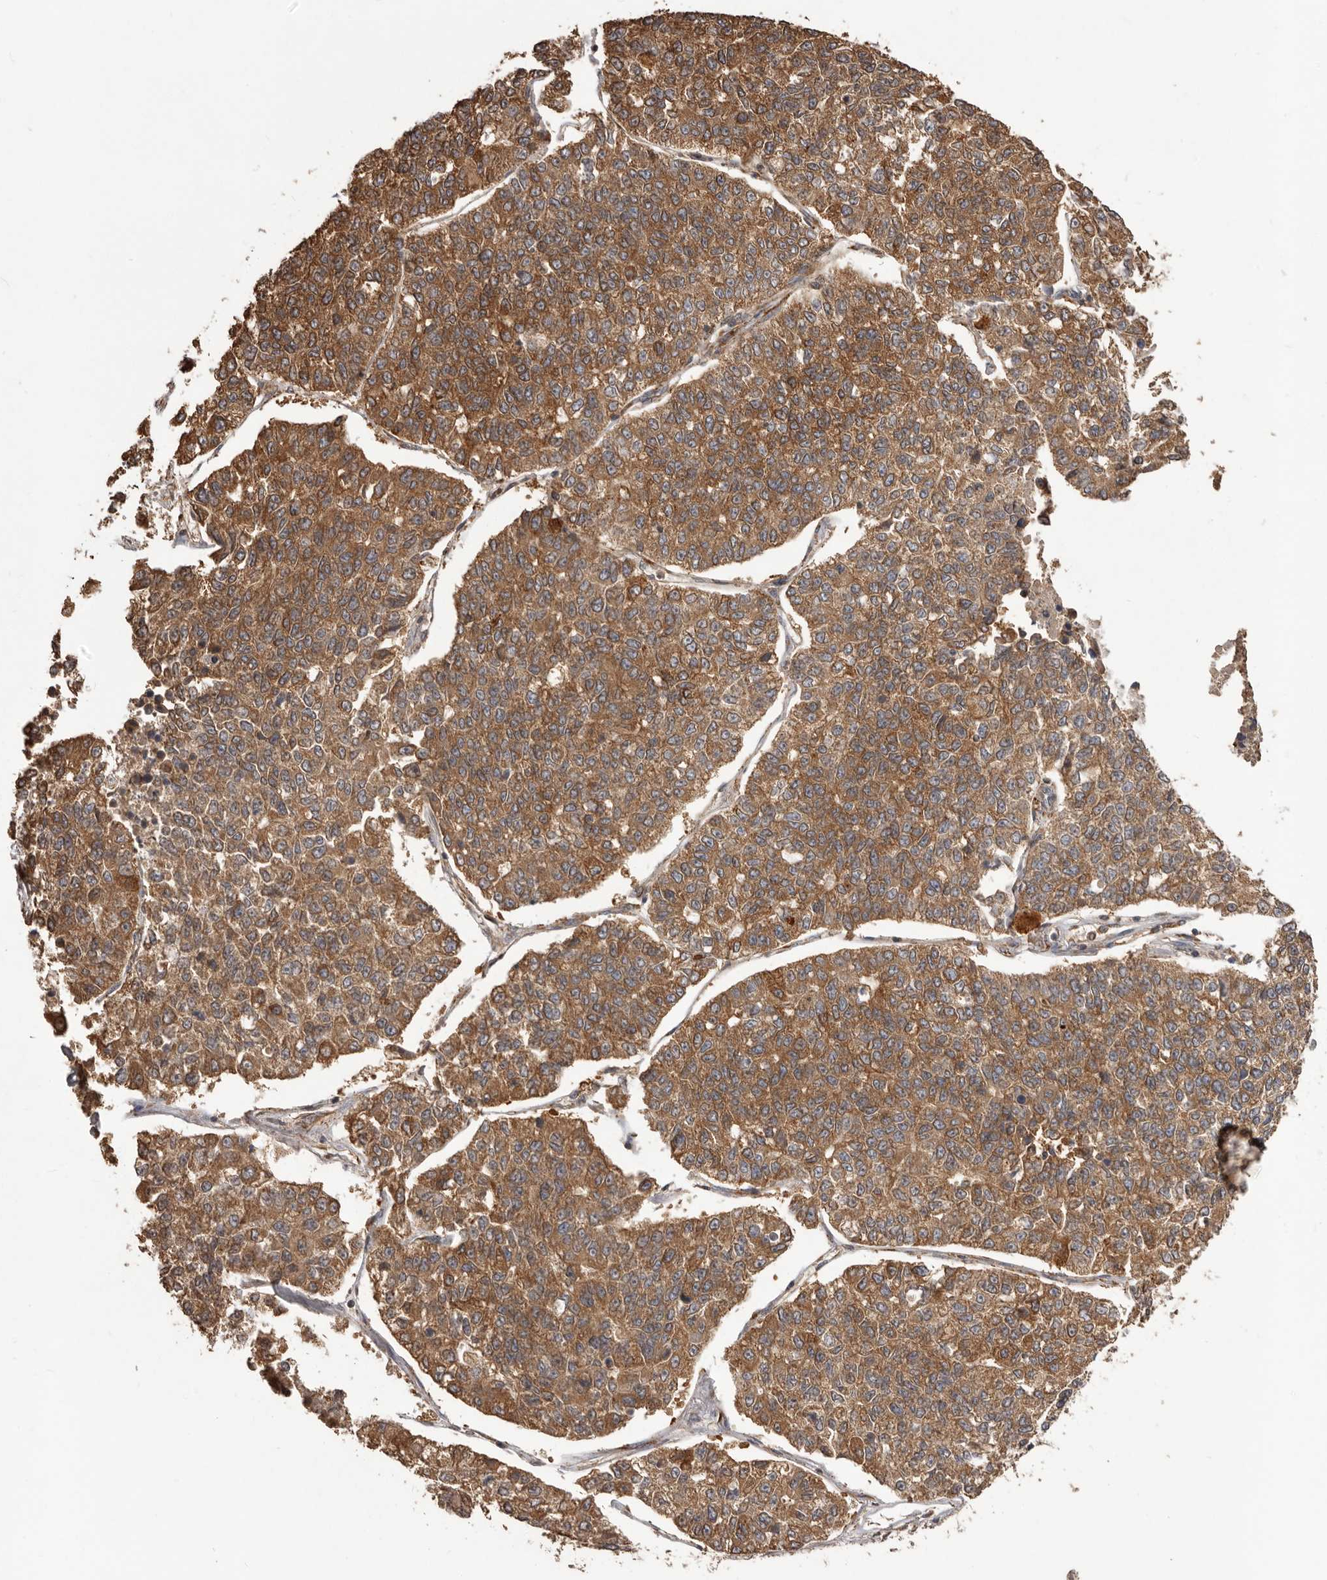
{"staining": {"intensity": "moderate", "quantity": ">75%", "location": "cytoplasmic/membranous"}, "tissue": "lung cancer", "cell_type": "Tumor cells", "image_type": "cancer", "snomed": [{"axis": "morphology", "description": "Adenocarcinoma, NOS"}, {"axis": "topography", "description": "Lung"}], "caption": "IHC photomicrograph of human lung adenocarcinoma stained for a protein (brown), which displays medium levels of moderate cytoplasmic/membranous staining in approximately >75% of tumor cells.", "gene": "SLC22A3", "patient": {"sex": "male", "age": 49}}